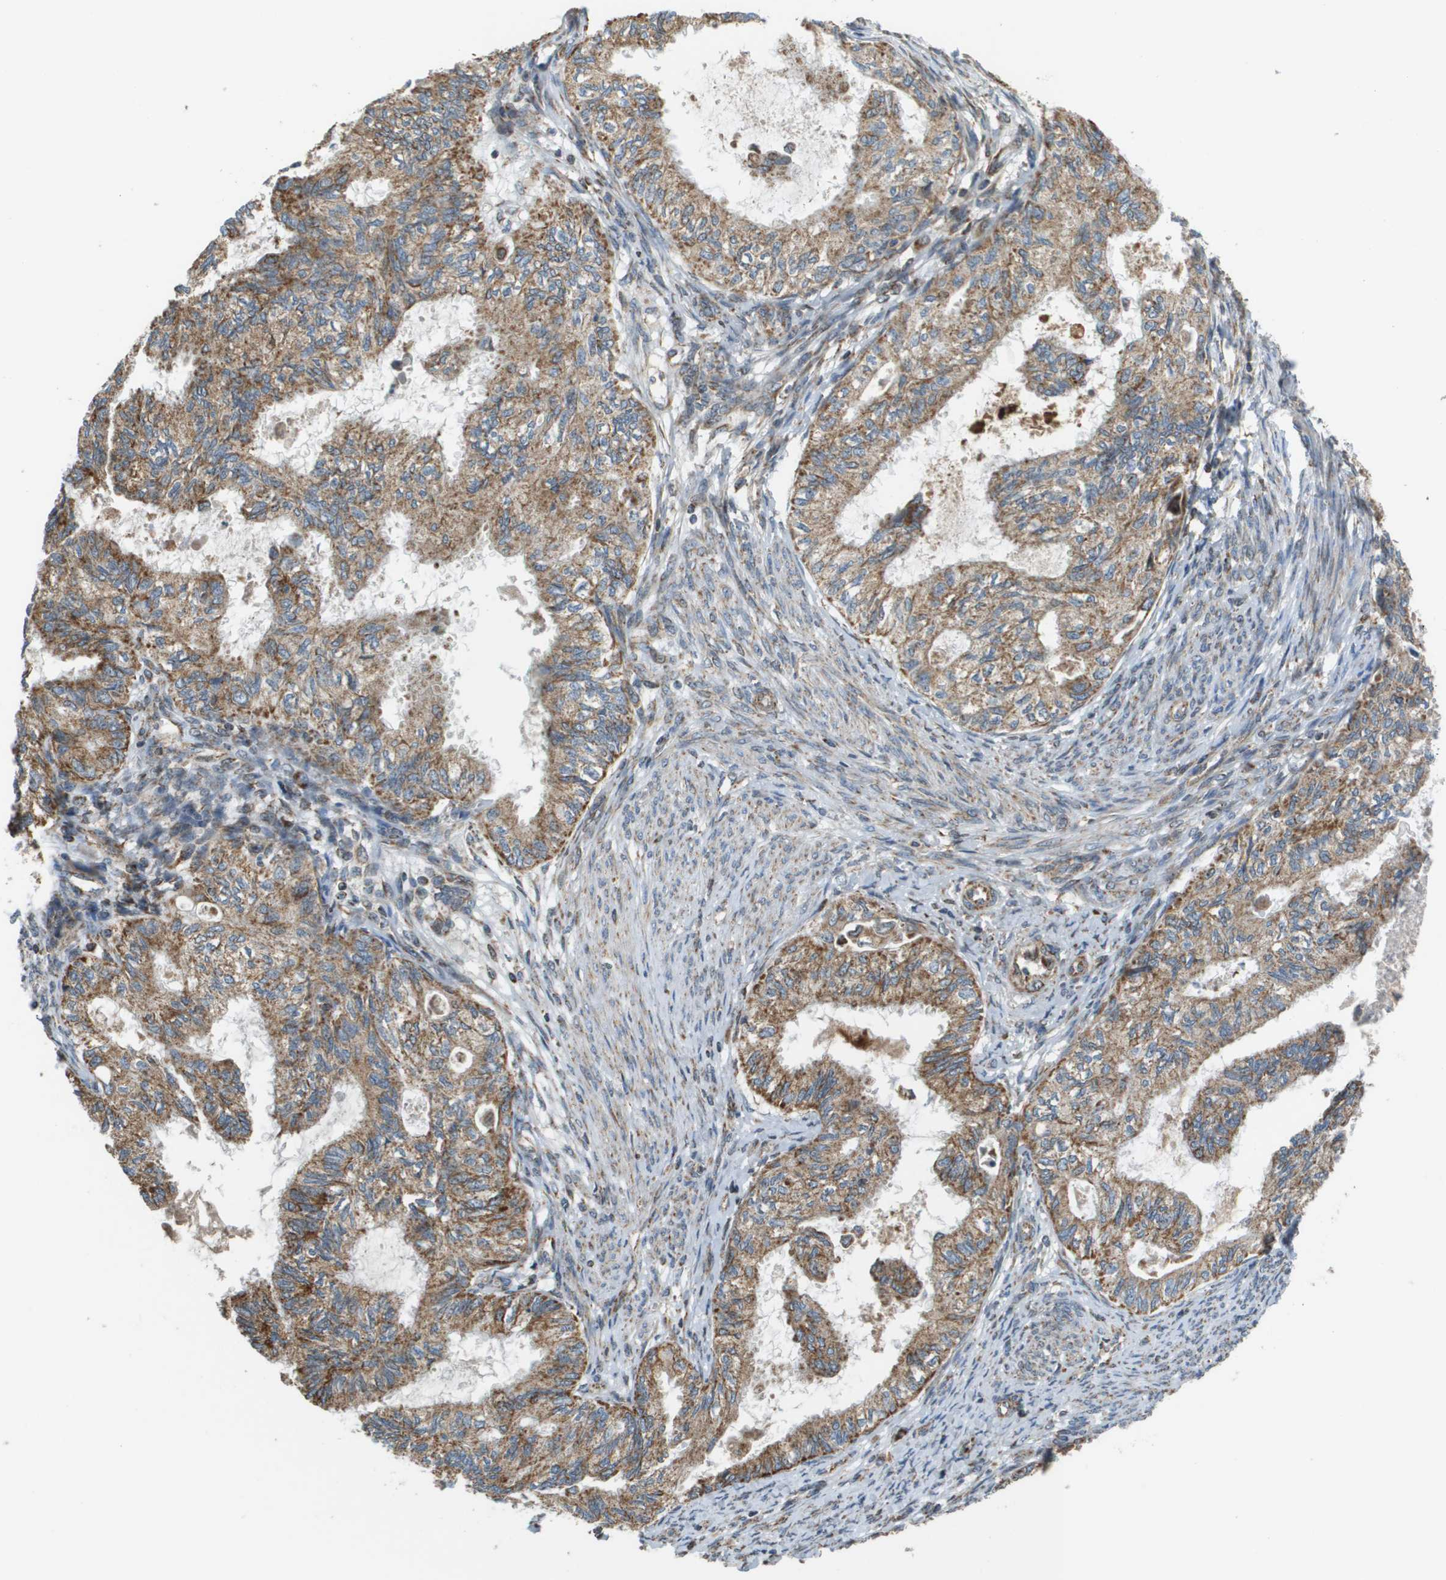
{"staining": {"intensity": "moderate", "quantity": ">75%", "location": "cytoplasmic/membranous"}, "tissue": "cervical cancer", "cell_type": "Tumor cells", "image_type": "cancer", "snomed": [{"axis": "morphology", "description": "Normal tissue, NOS"}, {"axis": "morphology", "description": "Adenocarcinoma, NOS"}, {"axis": "topography", "description": "Cervix"}, {"axis": "topography", "description": "Endometrium"}], "caption": "Protein expression analysis of adenocarcinoma (cervical) reveals moderate cytoplasmic/membranous expression in approximately >75% of tumor cells.", "gene": "NRK", "patient": {"sex": "female", "age": 86}}